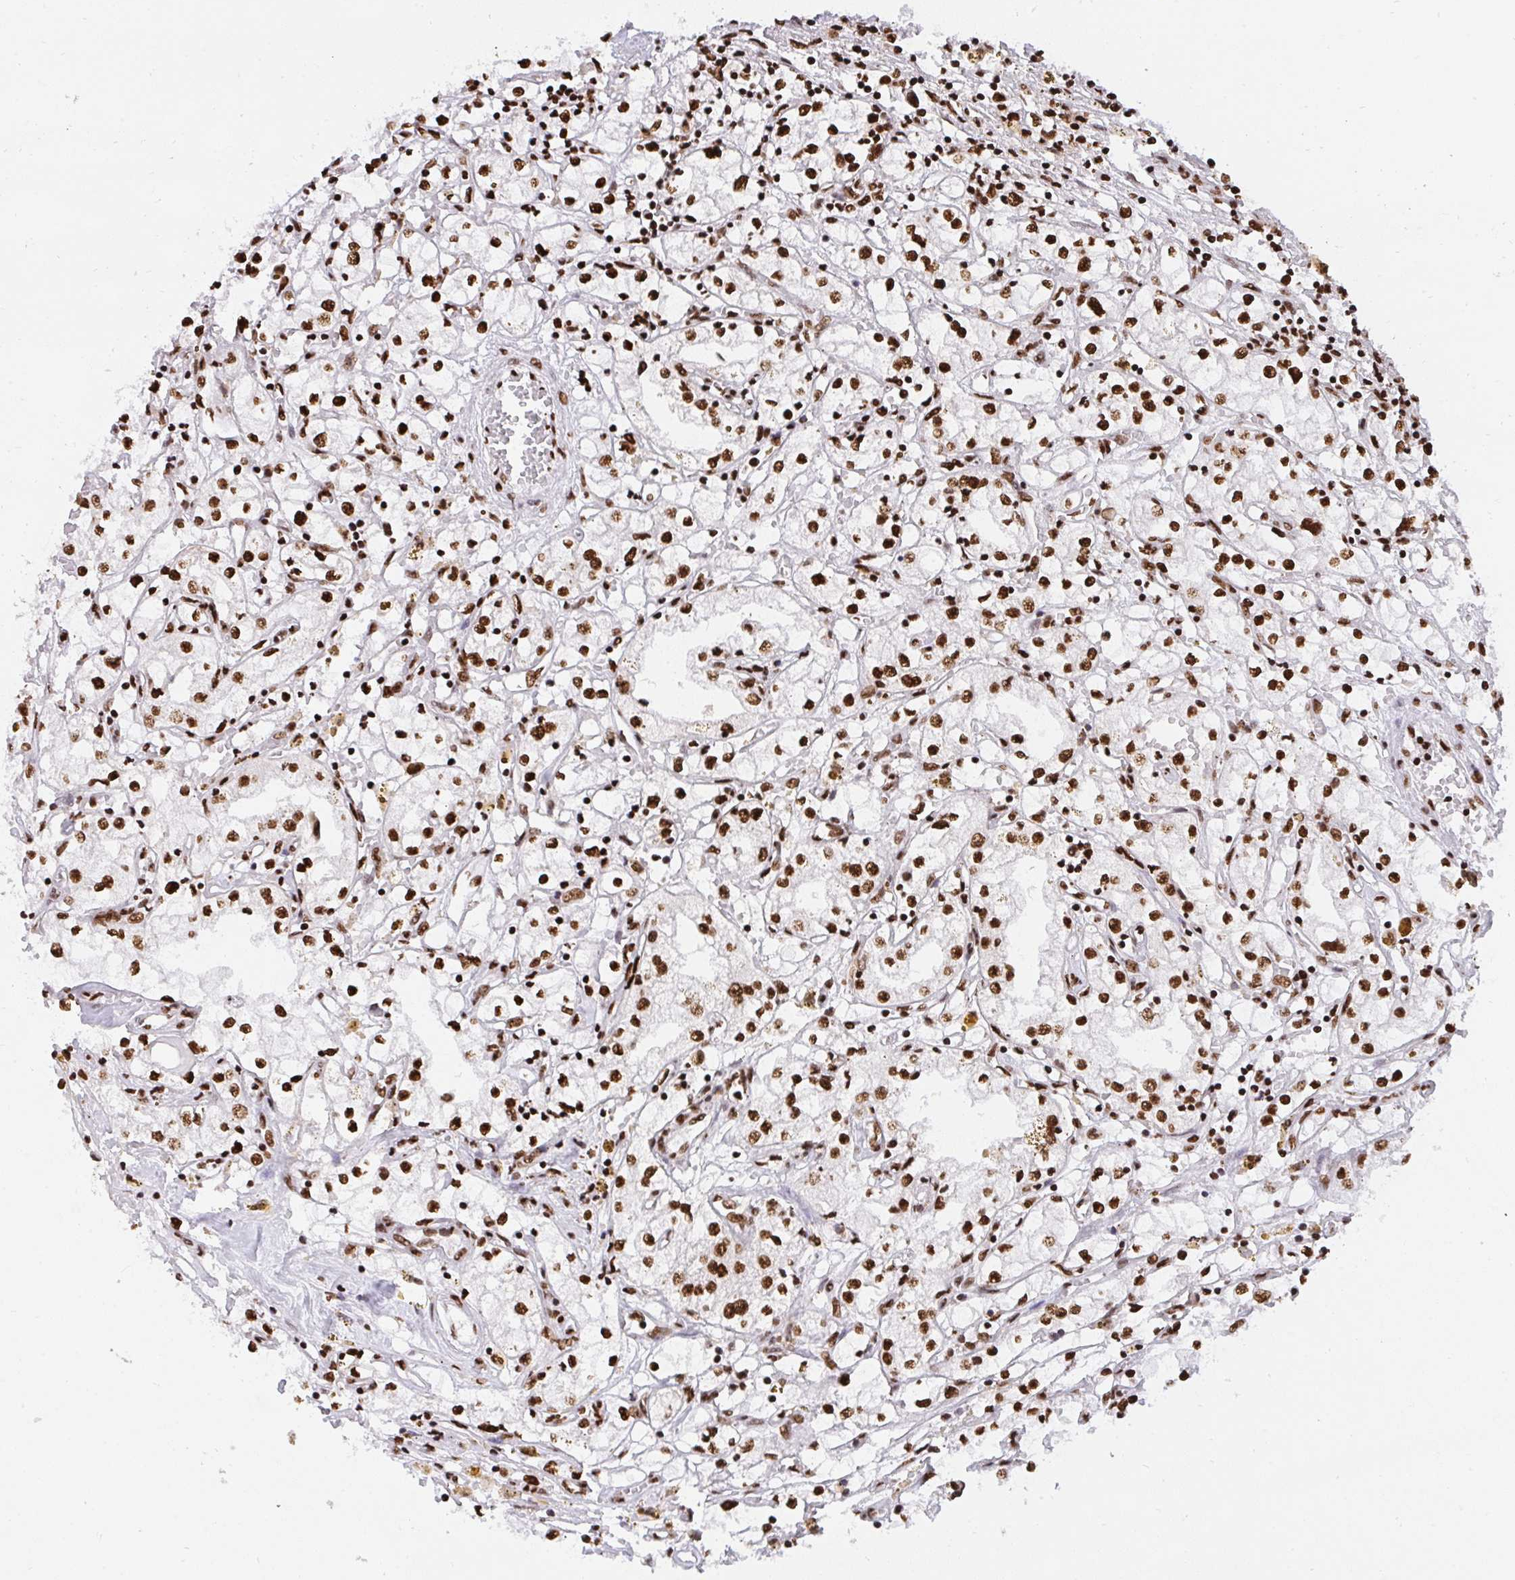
{"staining": {"intensity": "moderate", "quantity": ">75%", "location": "nuclear"}, "tissue": "renal cancer", "cell_type": "Tumor cells", "image_type": "cancer", "snomed": [{"axis": "morphology", "description": "Adenocarcinoma, NOS"}, {"axis": "topography", "description": "Kidney"}], "caption": "Immunohistochemistry (IHC) micrograph of renal adenocarcinoma stained for a protein (brown), which shows medium levels of moderate nuclear expression in about >75% of tumor cells.", "gene": "HNRNPL", "patient": {"sex": "male", "age": 56}}